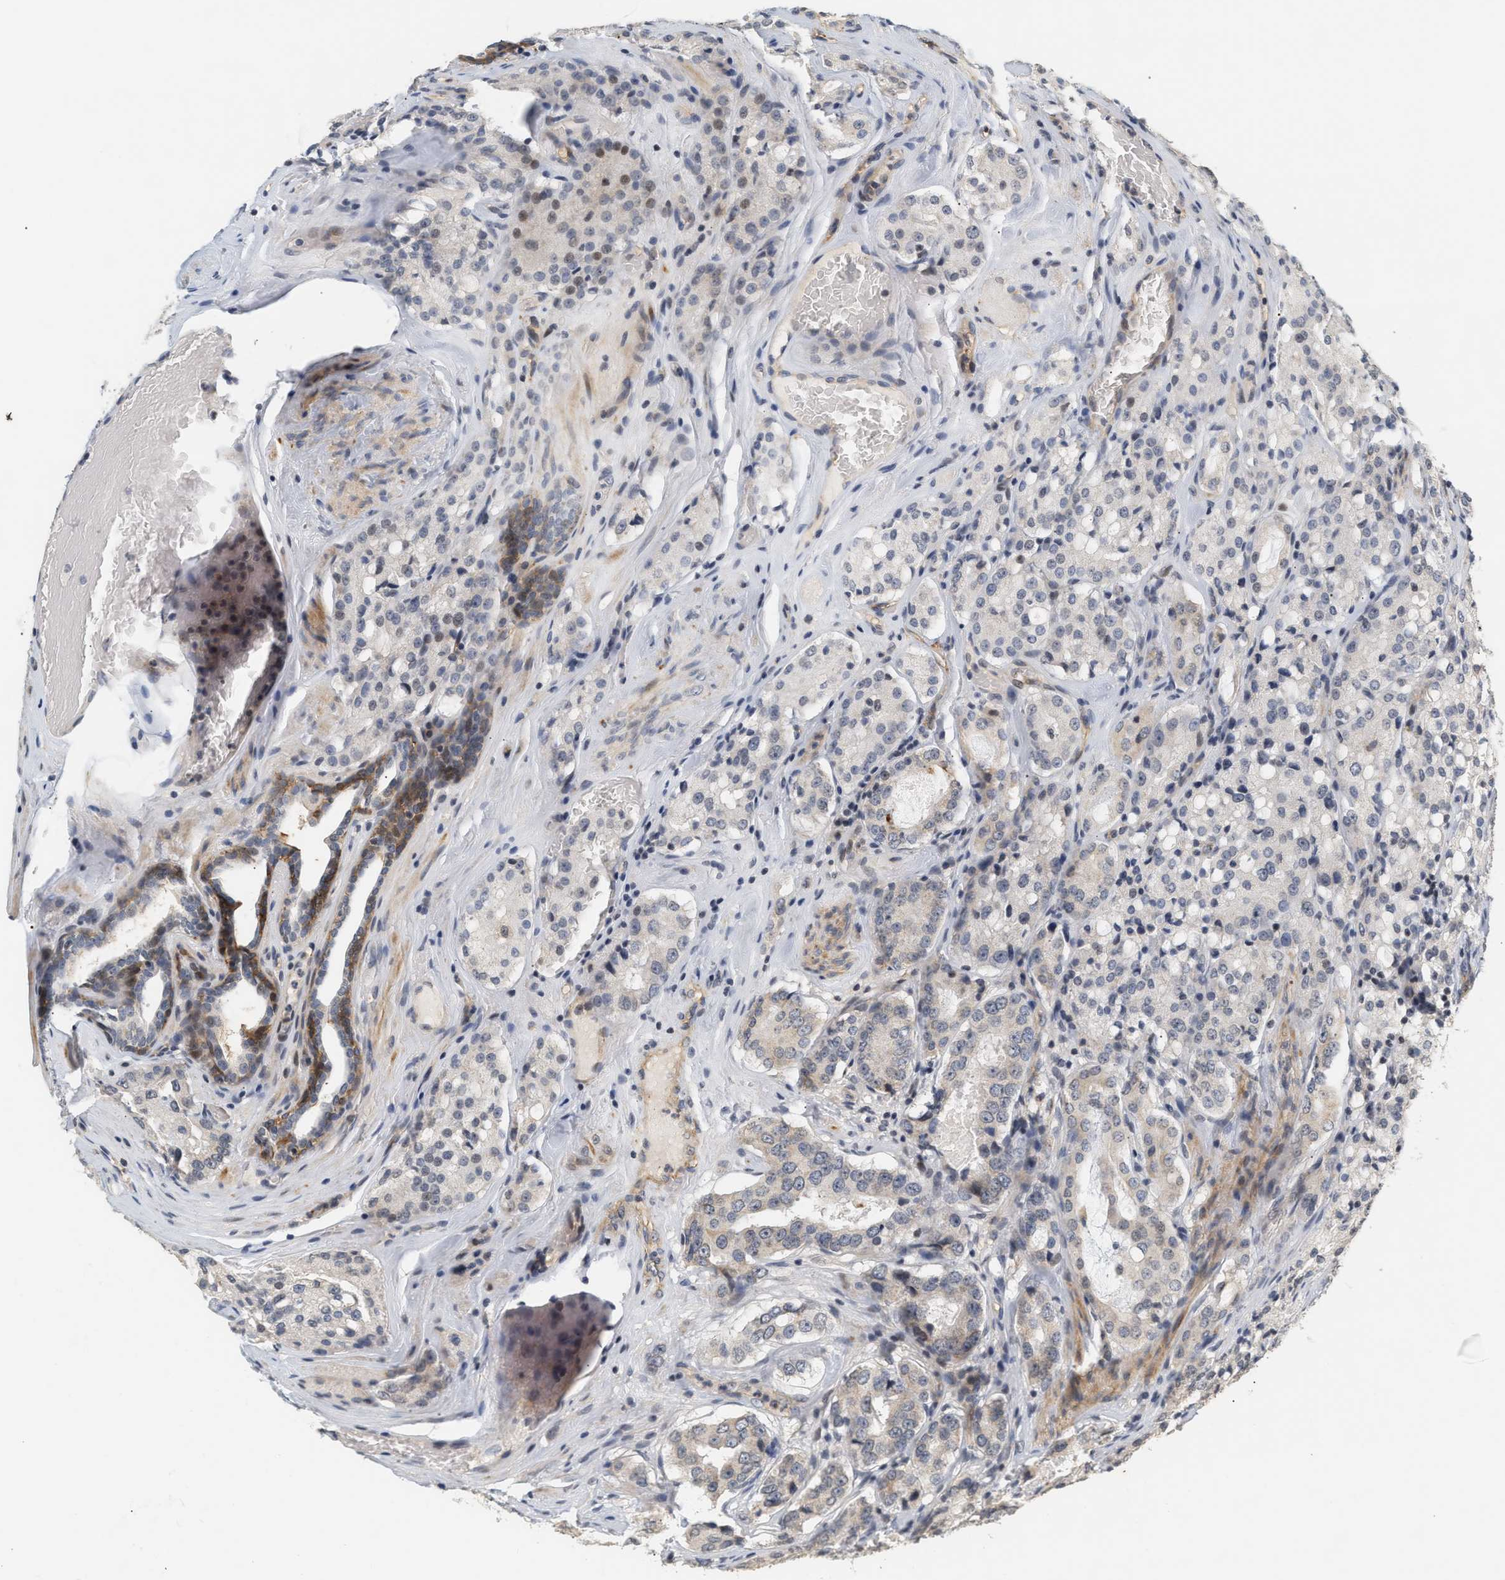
{"staining": {"intensity": "negative", "quantity": "none", "location": "none"}, "tissue": "prostate cancer", "cell_type": "Tumor cells", "image_type": "cancer", "snomed": [{"axis": "morphology", "description": "Adenocarcinoma, Medium grade"}, {"axis": "topography", "description": "Prostate"}], "caption": "IHC micrograph of neoplastic tissue: human prostate medium-grade adenocarcinoma stained with DAB (3,3'-diaminobenzidine) displays no significant protein staining in tumor cells. Brightfield microscopy of immunohistochemistry stained with DAB (brown) and hematoxylin (blue), captured at high magnification.", "gene": "PLXND1", "patient": {"sex": "male", "age": 72}}